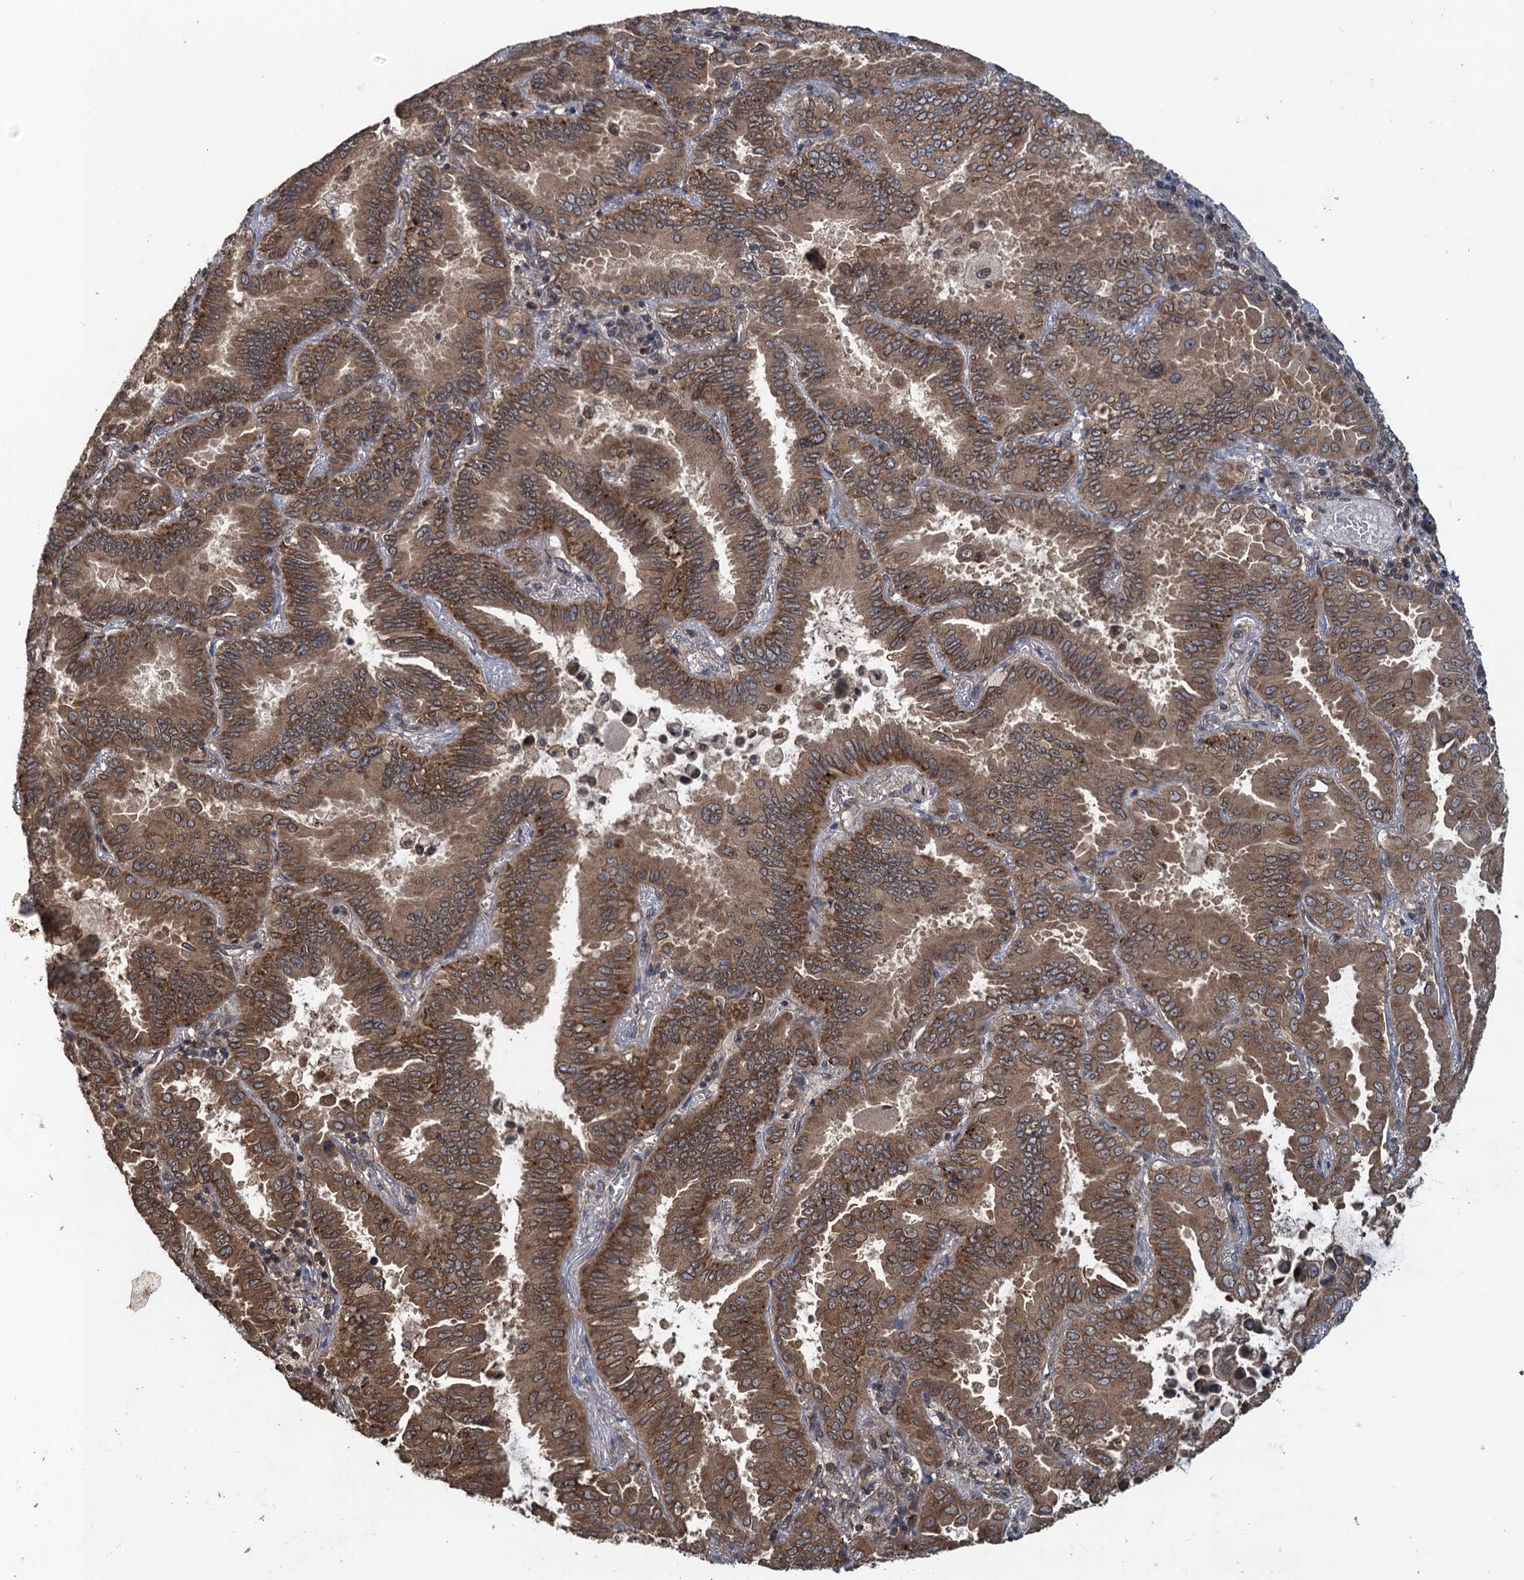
{"staining": {"intensity": "moderate", "quantity": ">75%", "location": "cytoplasmic/membranous,nuclear"}, "tissue": "lung cancer", "cell_type": "Tumor cells", "image_type": "cancer", "snomed": [{"axis": "morphology", "description": "Adenocarcinoma, NOS"}, {"axis": "topography", "description": "Lung"}], "caption": "Tumor cells reveal moderate cytoplasmic/membranous and nuclear staining in about >75% of cells in lung adenocarcinoma.", "gene": "GLE1", "patient": {"sex": "male", "age": 64}}